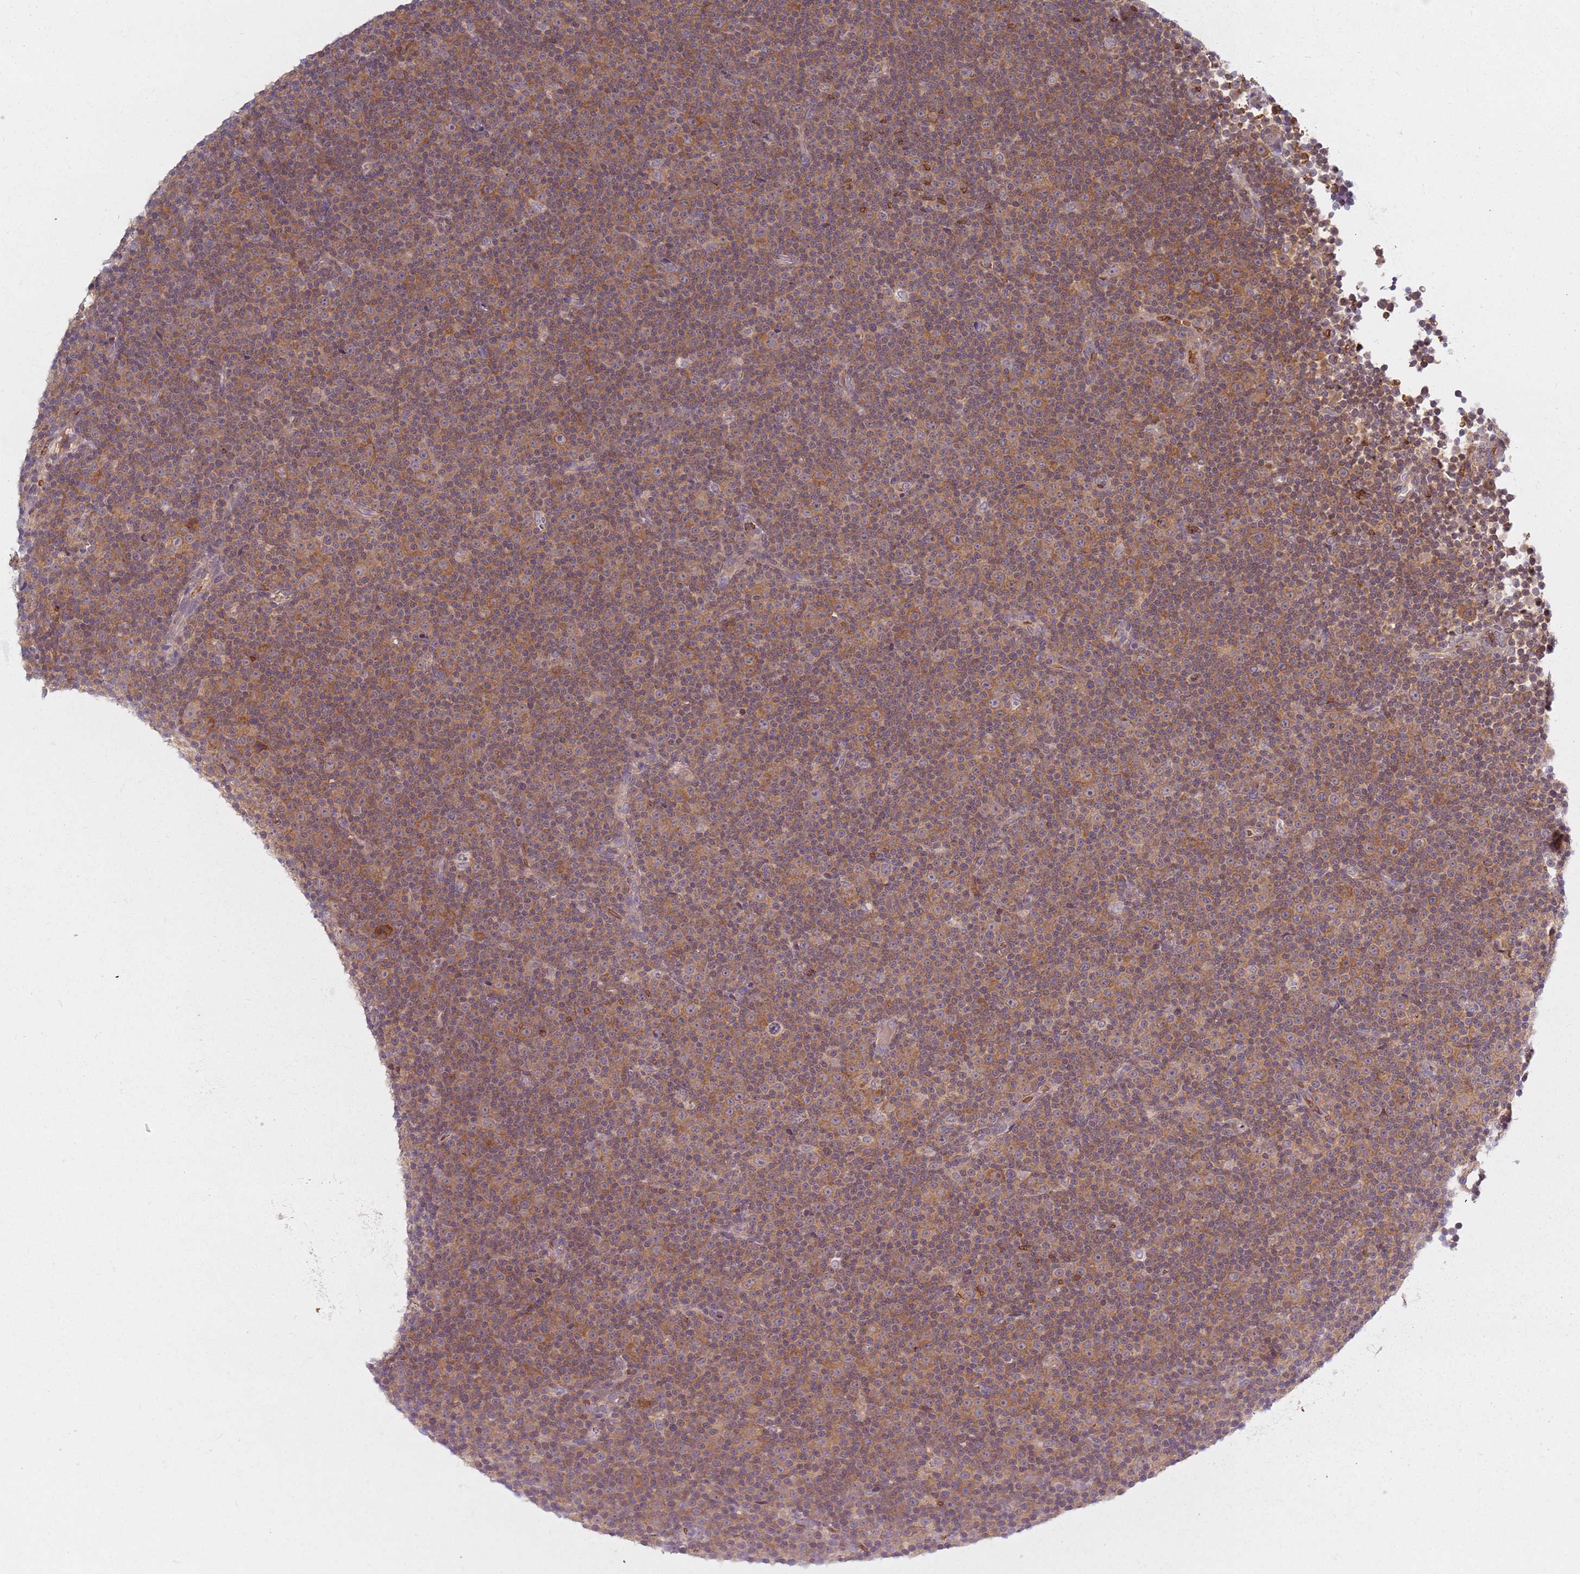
{"staining": {"intensity": "moderate", "quantity": ">75%", "location": "cytoplasmic/membranous"}, "tissue": "lymphoma", "cell_type": "Tumor cells", "image_type": "cancer", "snomed": [{"axis": "morphology", "description": "Malignant lymphoma, non-Hodgkin's type, Low grade"}, {"axis": "topography", "description": "Lymph node"}], "caption": "Protein staining by immunohistochemistry displays moderate cytoplasmic/membranous positivity in about >75% of tumor cells in lymphoma.", "gene": "ASB13", "patient": {"sex": "female", "age": 67}}